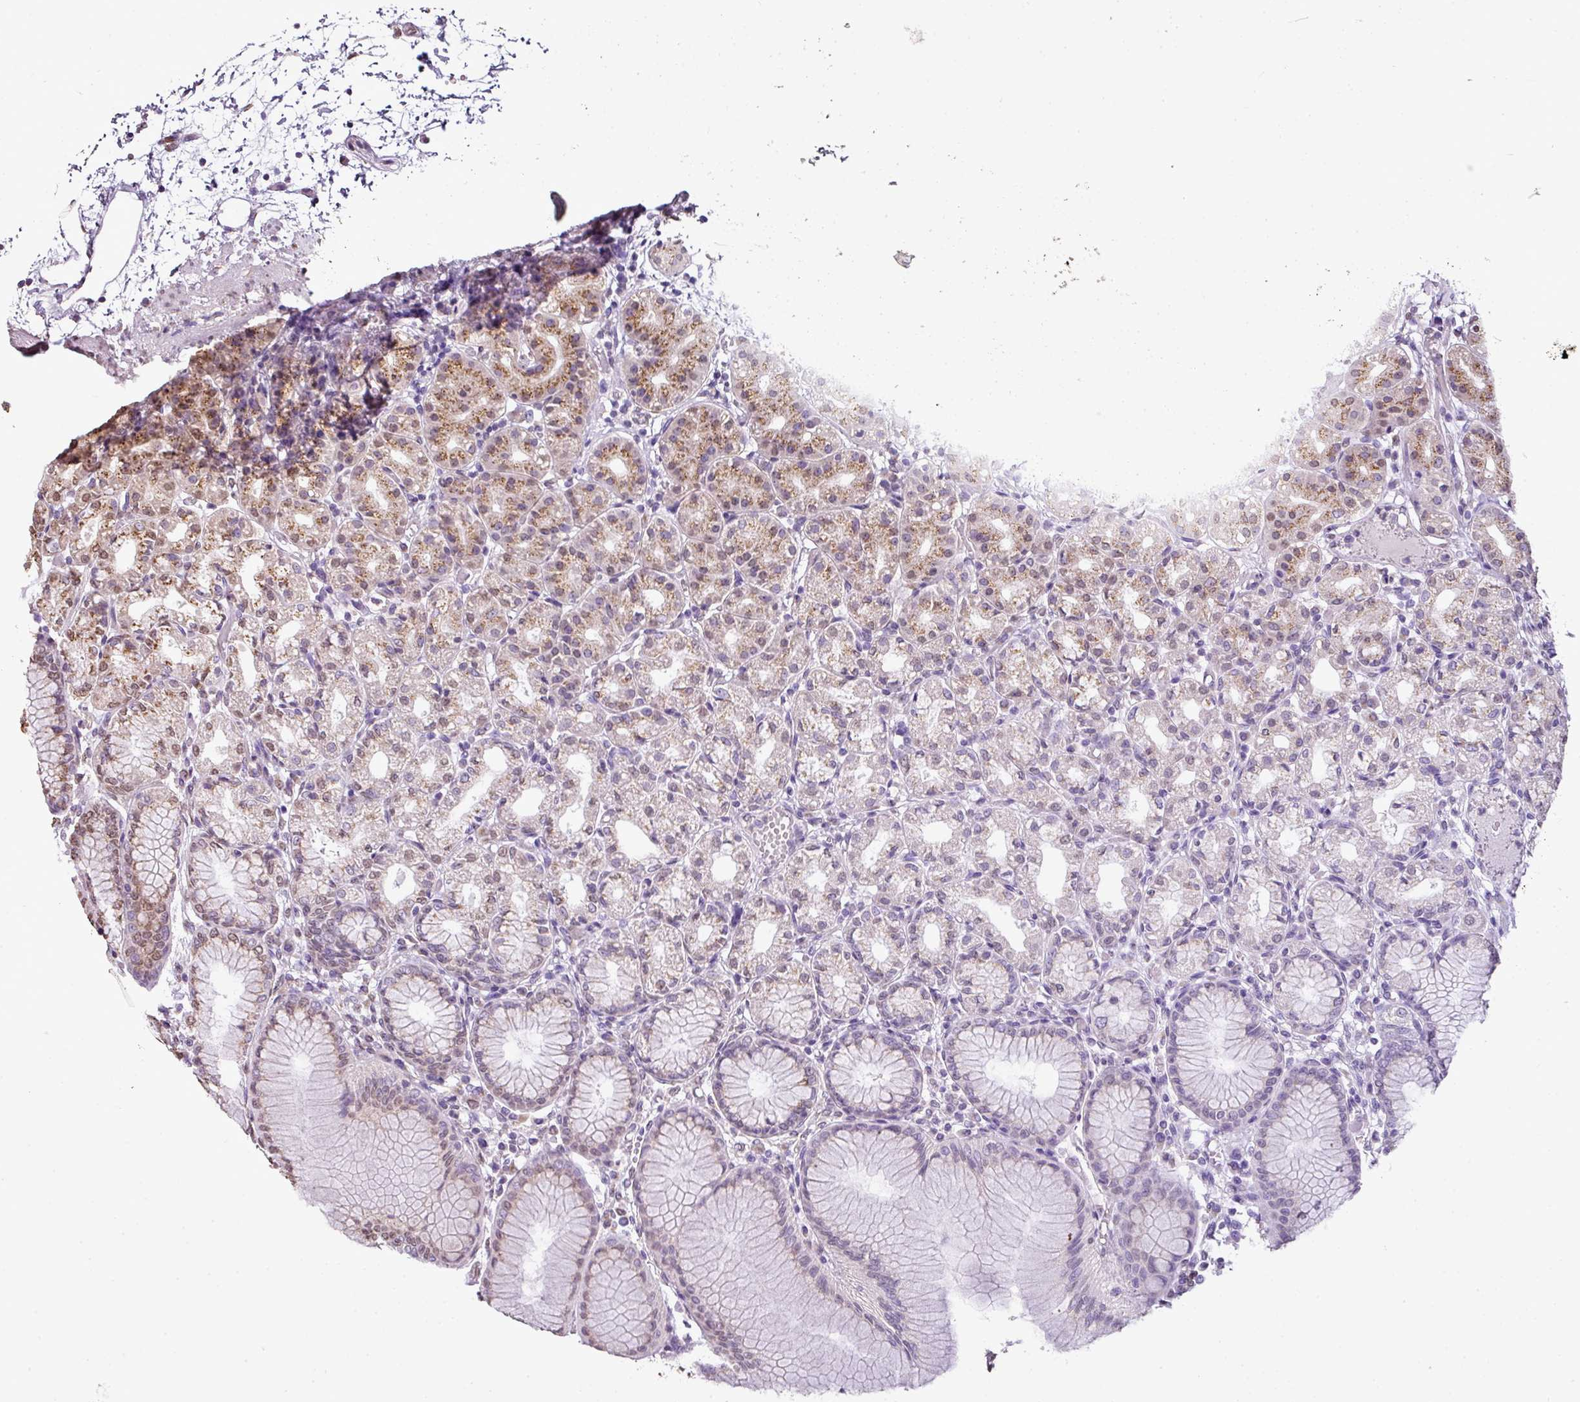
{"staining": {"intensity": "moderate", "quantity": "<25%", "location": "cytoplasmic/membranous"}, "tissue": "stomach", "cell_type": "Glandular cells", "image_type": "normal", "snomed": [{"axis": "morphology", "description": "Normal tissue, NOS"}, {"axis": "topography", "description": "Stomach"}], "caption": "High-magnification brightfield microscopy of benign stomach stained with DAB (brown) and counterstained with hematoxylin (blue). glandular cells exhibit moderate cytoplasmic/membranous expression is present in about<25% of cells.", "gene": "JPH2", "patient": {"sex": "female", "age": 57}}